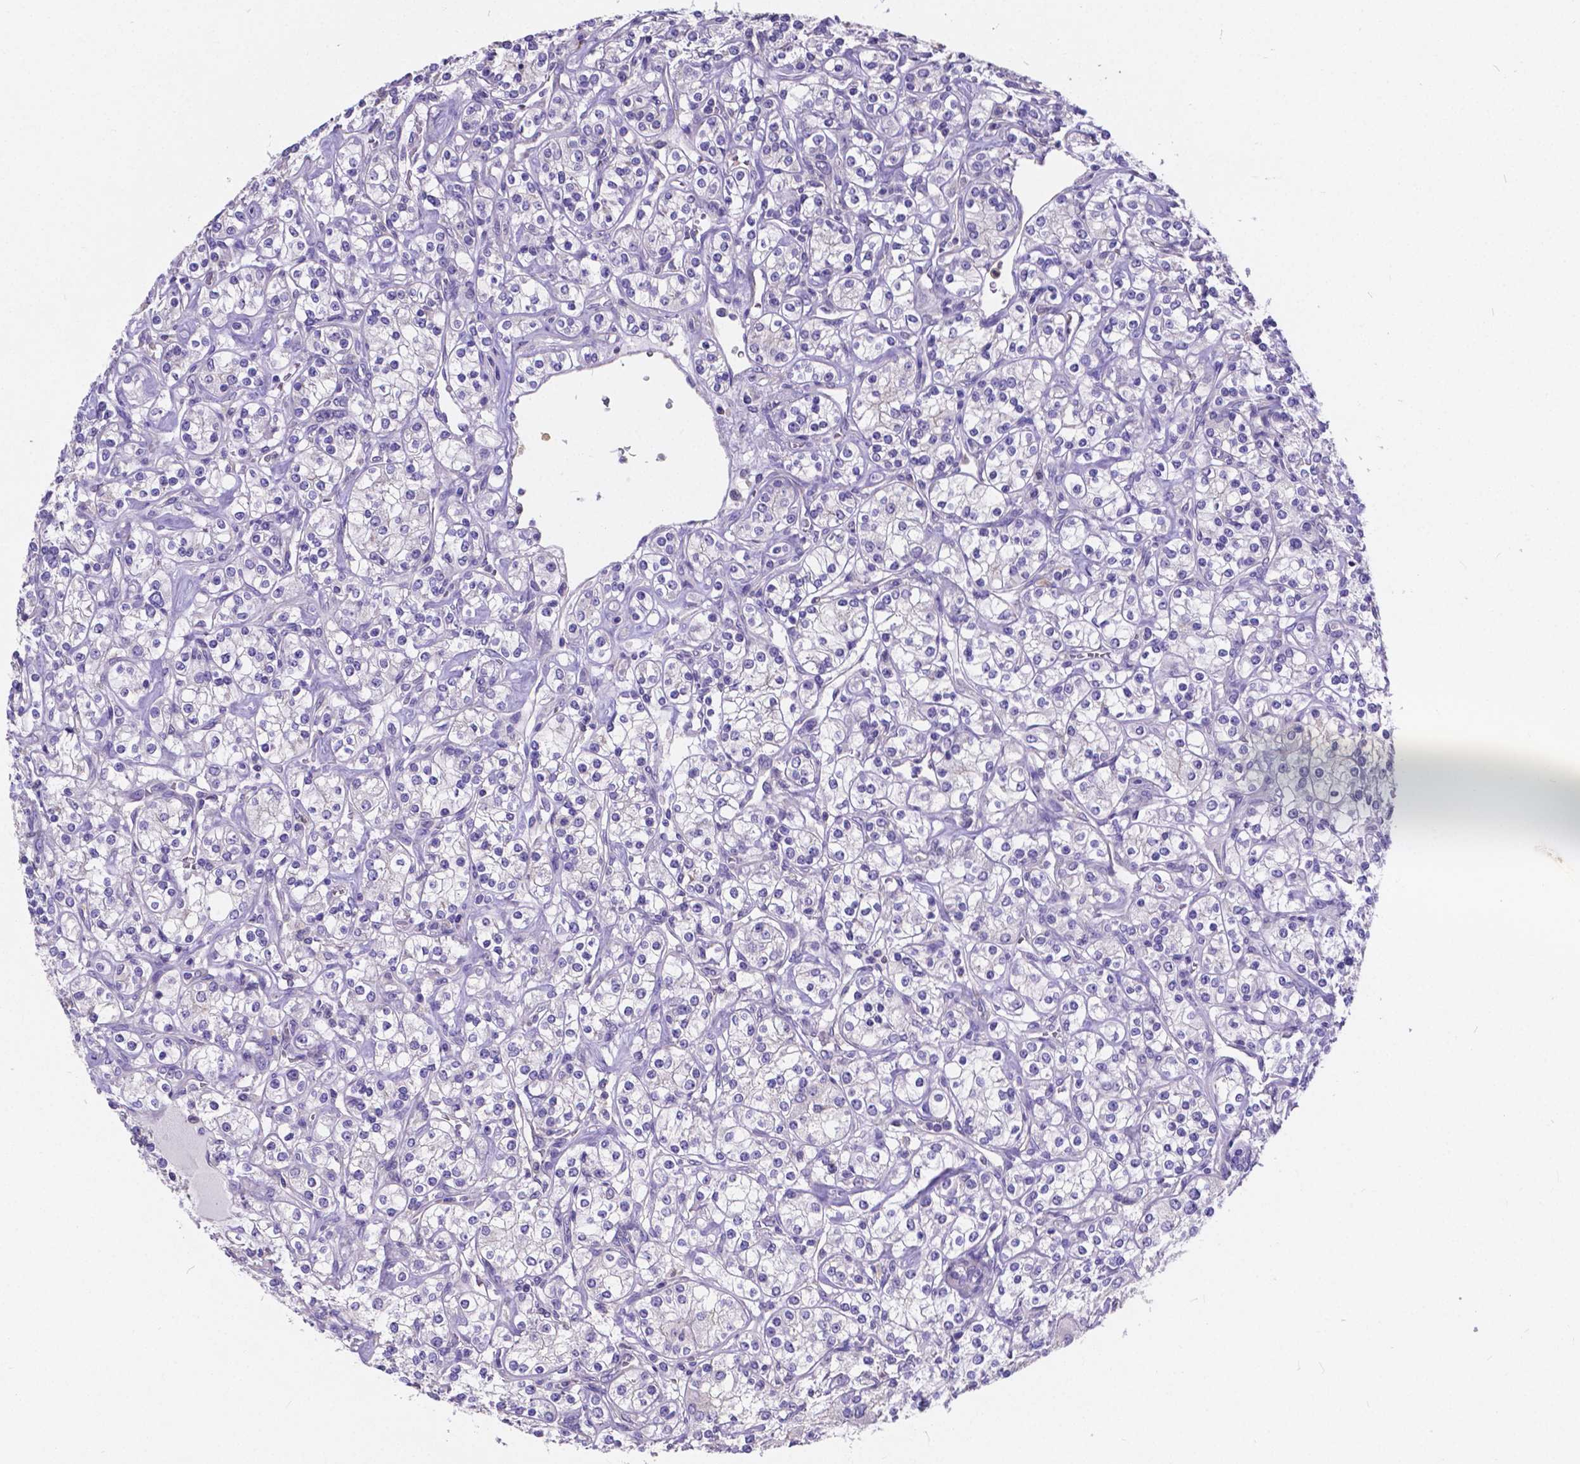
{"staining": {"intensity": "negative", "quantity": "none", "location": "none"}, "tissue": "renal cancer", "cell_type": "Tumor cells", "image_type": "cancer", "snomed": [{"axis": "morphology", "description": "Adenocarcinoma, NOS"}, {"axis": "topography", "description": "Kidney"}], "caption": "IHC micrograph of human adenocarcinoma (renal) stained for a protein (brown), which shows no expression in tumor cells. (DAB (3,3'-diaminobenzidine) immunohistochemistry (IHC), high magnification).", "gene": "ATP6V1D", "patient": {"sex": "male", "age": 77}}